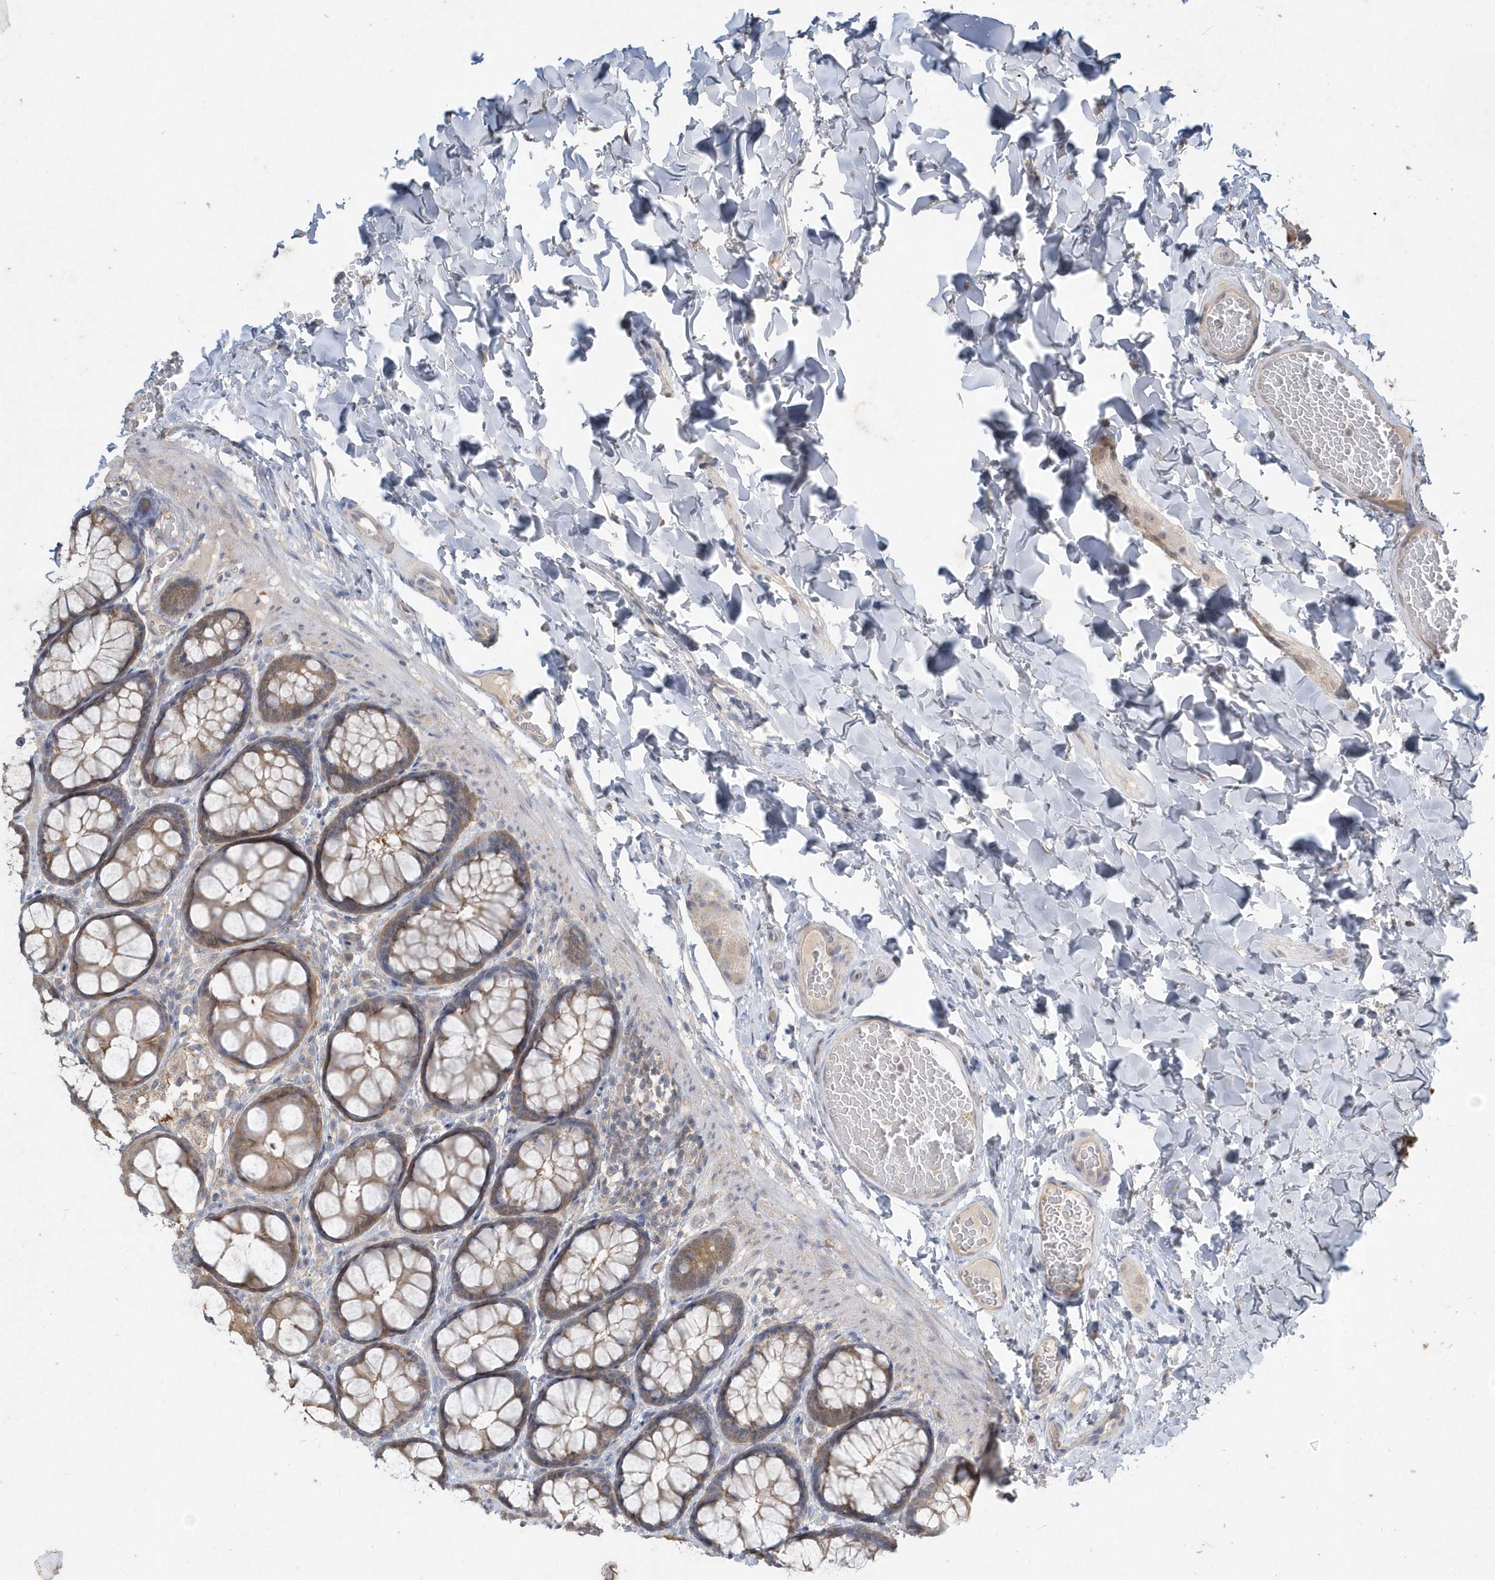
{"staining": {"intensity": "weak", "quantity": ">75%", "location": "cytoplasmic/membranous"}, "tissue": "colon", "cell_type": "Endothelial cells", "image_type": "normal", "snomed": [{"axis": "morphology", "description": "Normal tissue, NOS"}, {"axis": "topography", "description": "Colon"}], "caption": "DAB immunohistochemical staining of benign human colon shows weak cytoplasmic/membranous protein expression in approximately >75% of endothelial cells. The protein of interest is stained brown, and the nuclei are stained in blue (DAB IHC with brightfield microscopy, high magnification).", "gene": "AKR7A2", "patient": {"sex": "male", "age": 47}}